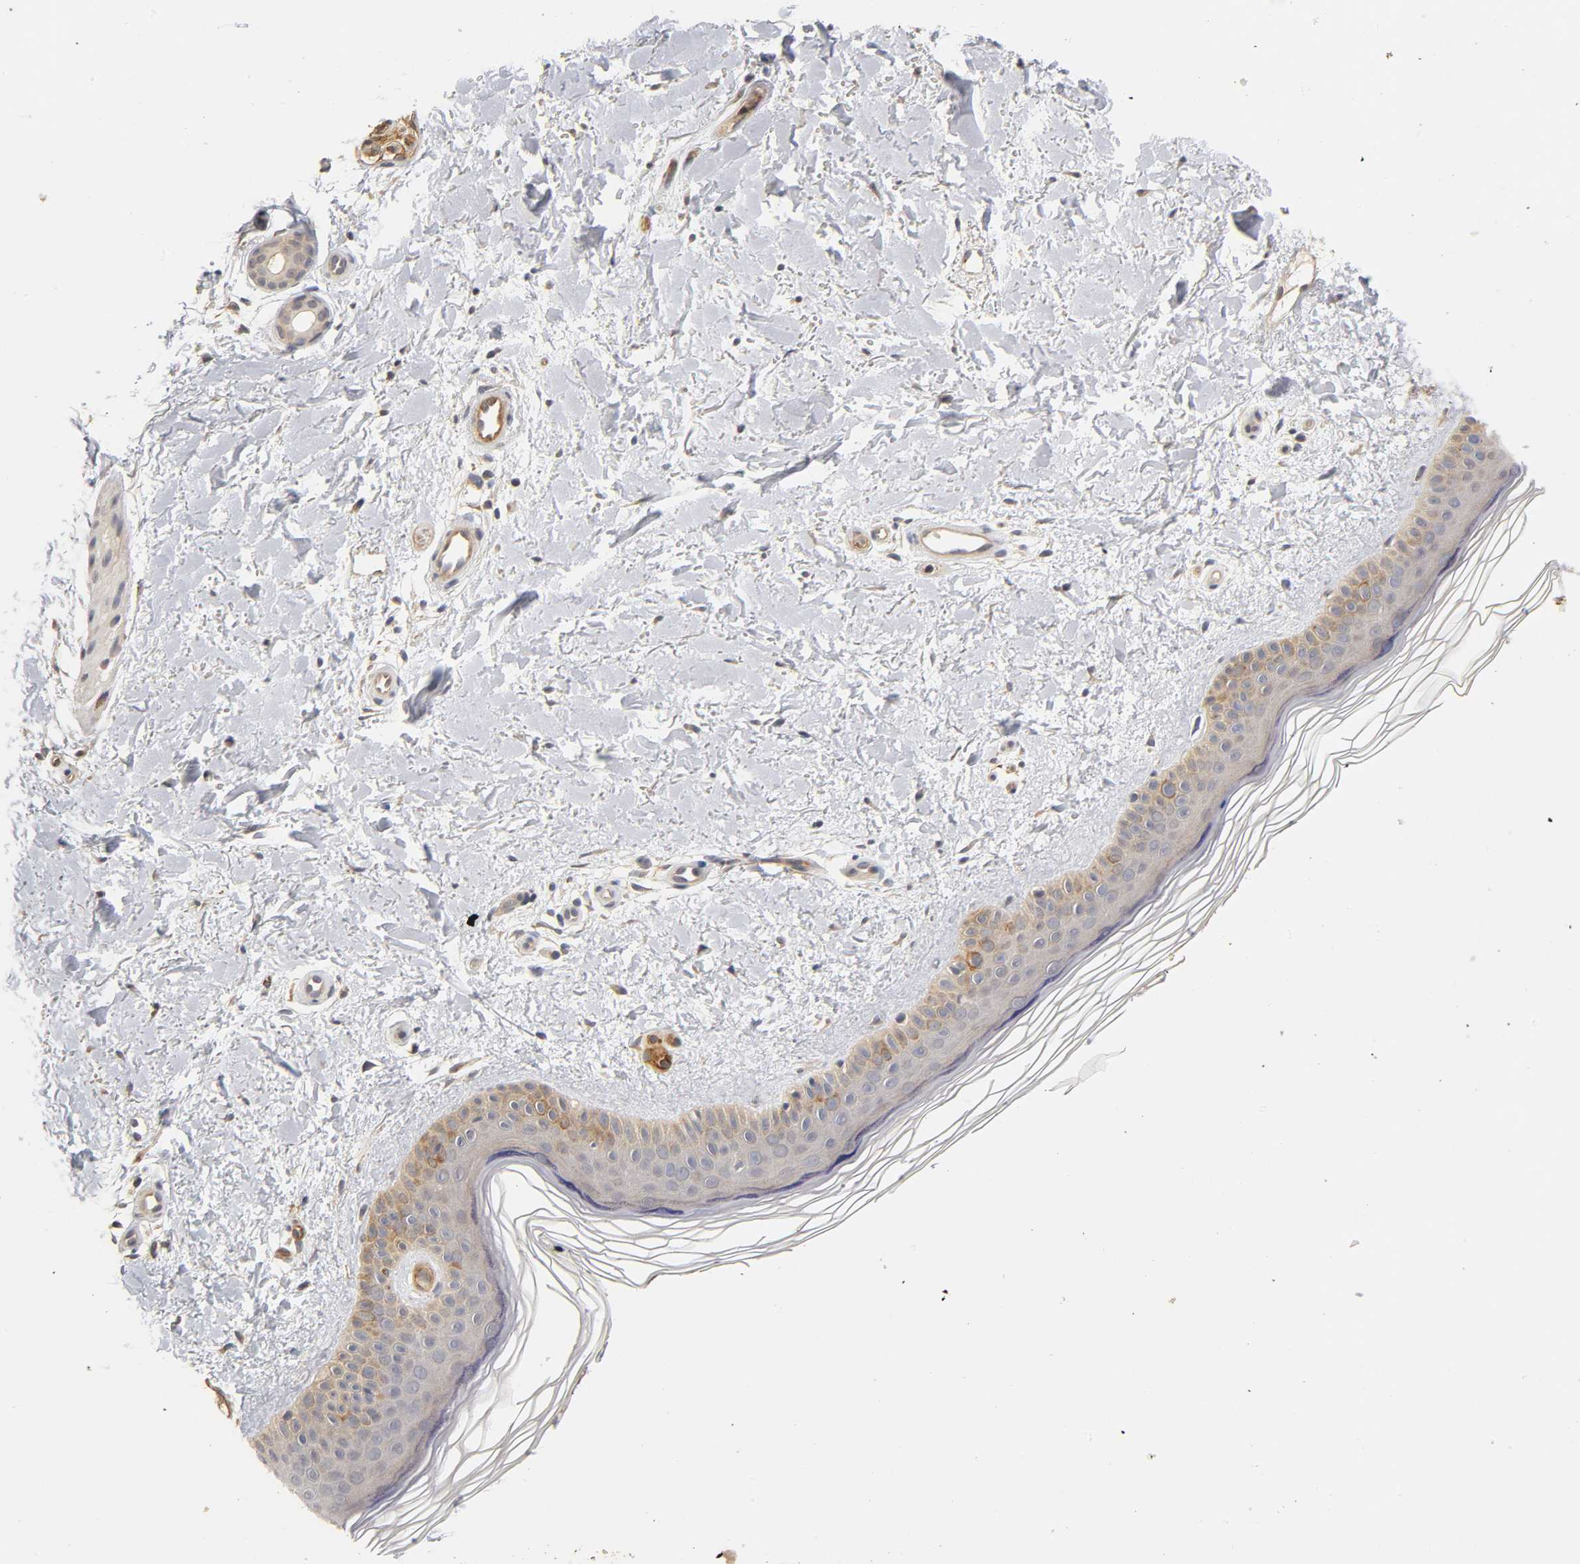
{"staining": {"intensity": "weak", "quantity": "<25%", "location": "cytoplasmic/membranous"}, "tissue": "skin", "cell_type": "Fibroblasts", "image_type": "normal", "snomed": [{"axis": "morphology", "description": "Normal tissue, NOS"}, {"axis": "topography", "description": "Skin"}], "caption": "Immunohistochemistry of unremarkable human skin demonstrates no staining in fibroblasts. (DAB (3,3'-diaminobenzidine) immunohistochemistry (IHC), high magnification).", "gene": "LAMB1", "patient": {"sex": "female", "age": 19}}